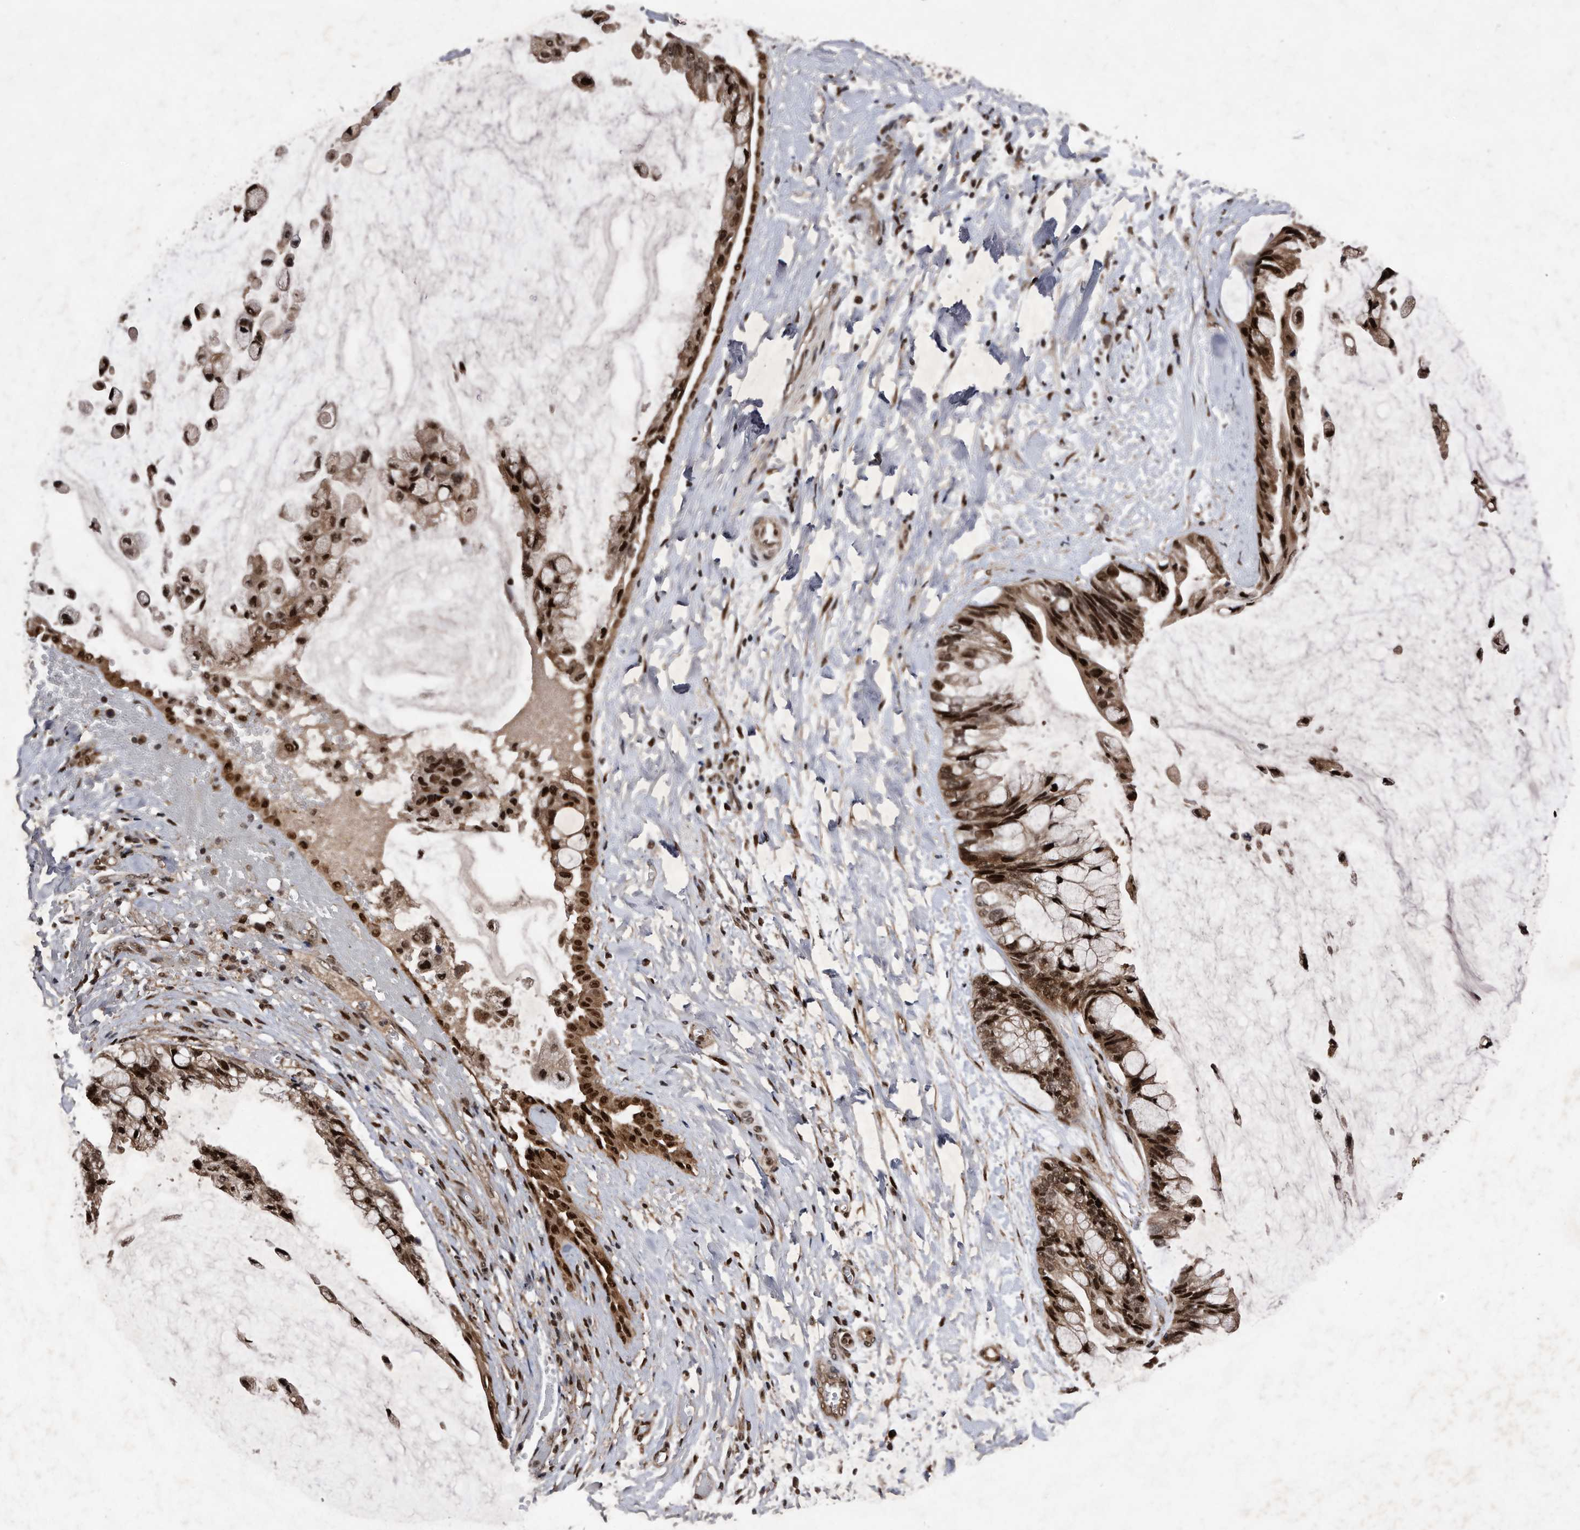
{"staining": {"intensity": "strong", "quantity": ">75%", "location": "cytoplasmic/membranous,nuclear"}, "tissue": "ovarian cancer", "cell_type": "Tumor cells", "image_type": "cancer", "snomed": [{"axis": "morphology", "description": "Cystadenocarcinoma, mucinous, NOS"}, {"axis": "topography", "description": "Ovary"}], "caption": "Protein positivity by immunohistochemistry displays strong cytoplasmic/membranous and nuclear positivity in about >75% of tumor cells in ovarian mucinous cystadenocarcinoma.", "gene": "RAD23B", "patient": {"sex": "female", "age": 39}}